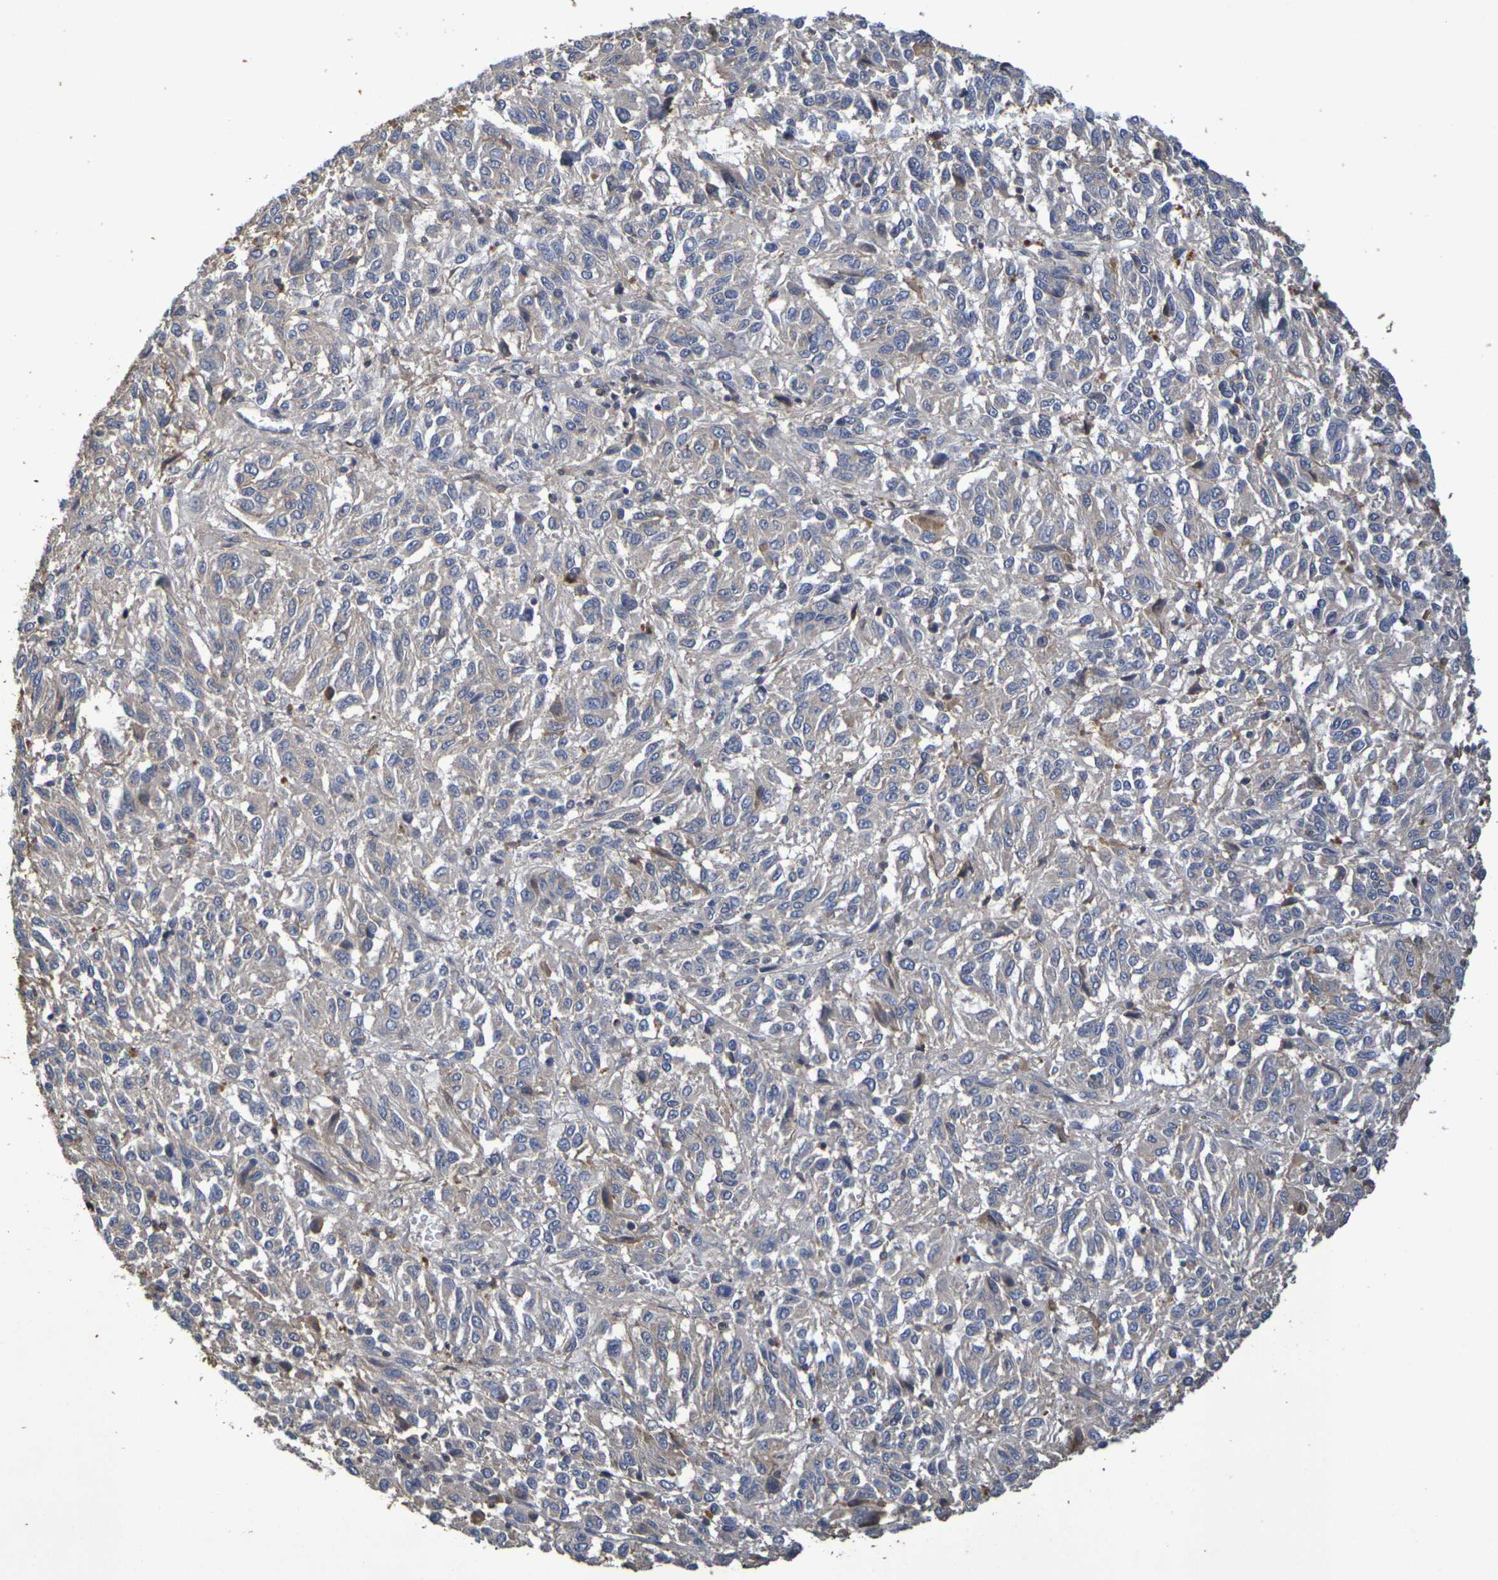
{"staining": {"intensity": "weak", "quantity": "25%-75%", "location": "cytoplasmic/membranous"}, "tissue": "melanoma", "cell_type": "Tumor cells", "image_type": "cancer", "snomed": [{"axis": "morphology", "description": "Malignant melanoma, Metastatic site"}, {"axis": "topography", "description": "Lung"}], "caption": "Weak cytoplasmic/membranous protein staining is seen in approximately 25%-75% of tumor cells in melanoma.", "gene": "TERF2", "patient": {"sex": "male", "age": 64}}